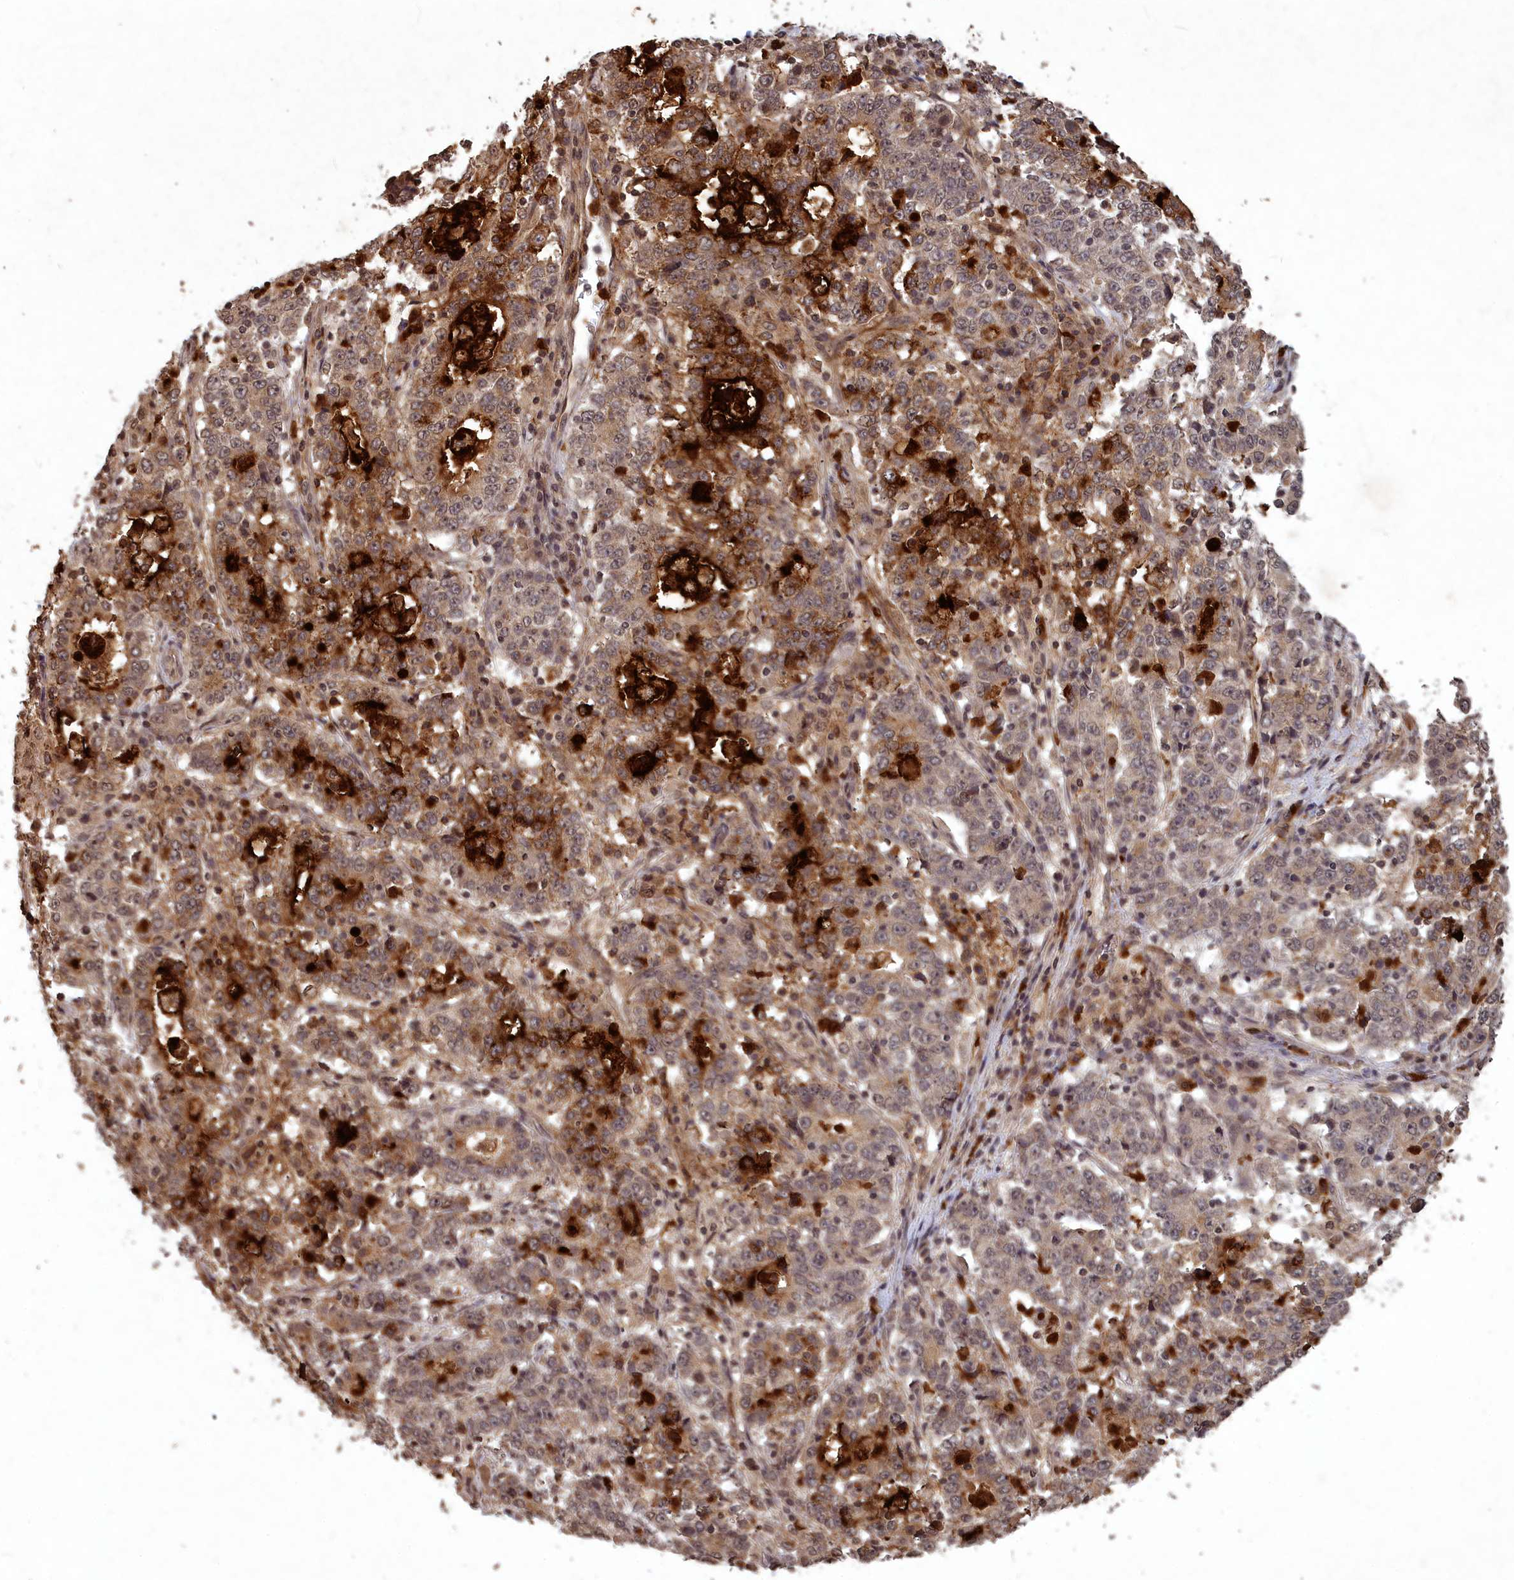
{"staining": {"intensity": "strong", "quantity": "25%-75%", "location": "cytoplasmic/membranous"}, "tissue": "stomach cancer", "cell_type": "Tumor cells", "image_type": "cancer", "snomed": [{"axis": "morphology", "description": "Adenocarcinoma, NOS"}, {"axis": "topography", "description": "Stomach"}], "caption": "The immunohistochemical stain shows strong cytoplasmic/membranous positivity in tumor cells of adenocarcinoma (stomach) tissue.", "gene": "SRMS", "patient": {"sex": "male", "age": 59}}